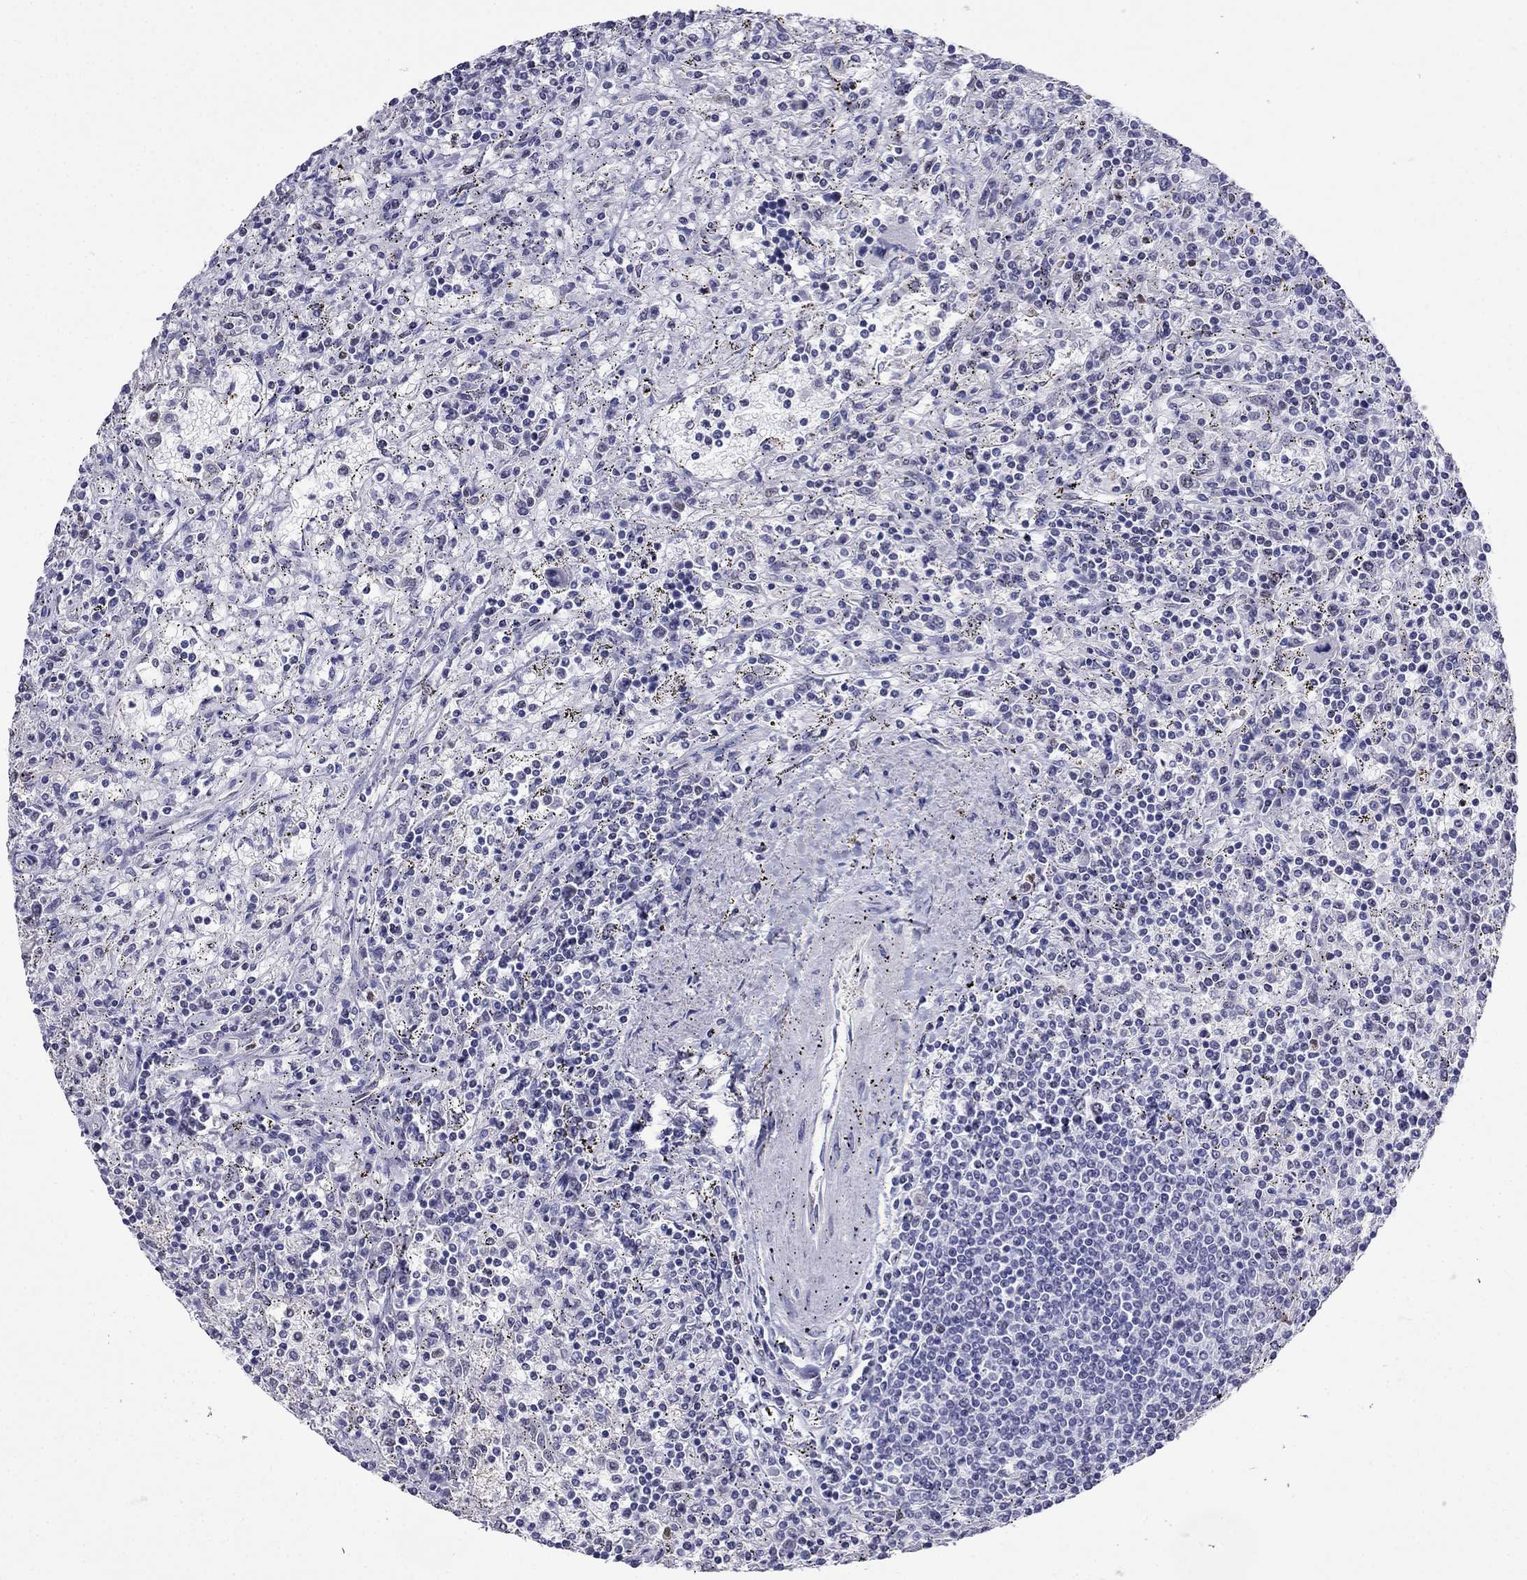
{"staining": {"intensity": "negative", "quantity": "none", "location": "none"}, "tissue": "lymphoma", "cell_type": "Tumor cells", "image_type": "cancer", "snomed": [{"axis": "morphology", "description": "Malignant lymphoma, non-Hodgkin's type, Low grade"}, {"axis": "topography", "description": "Spleen"}], "caption": "Tumor cells are negative for protein expression in human low-grade malignant lymphoma, non-Hodgkin's type. (DAB (3,3'-diaminobenzidine) IHC visualized using brightfield microscopy, high magnification).", "gene": "PPM1G", "patient": {"sex": "male", "age": 62}}